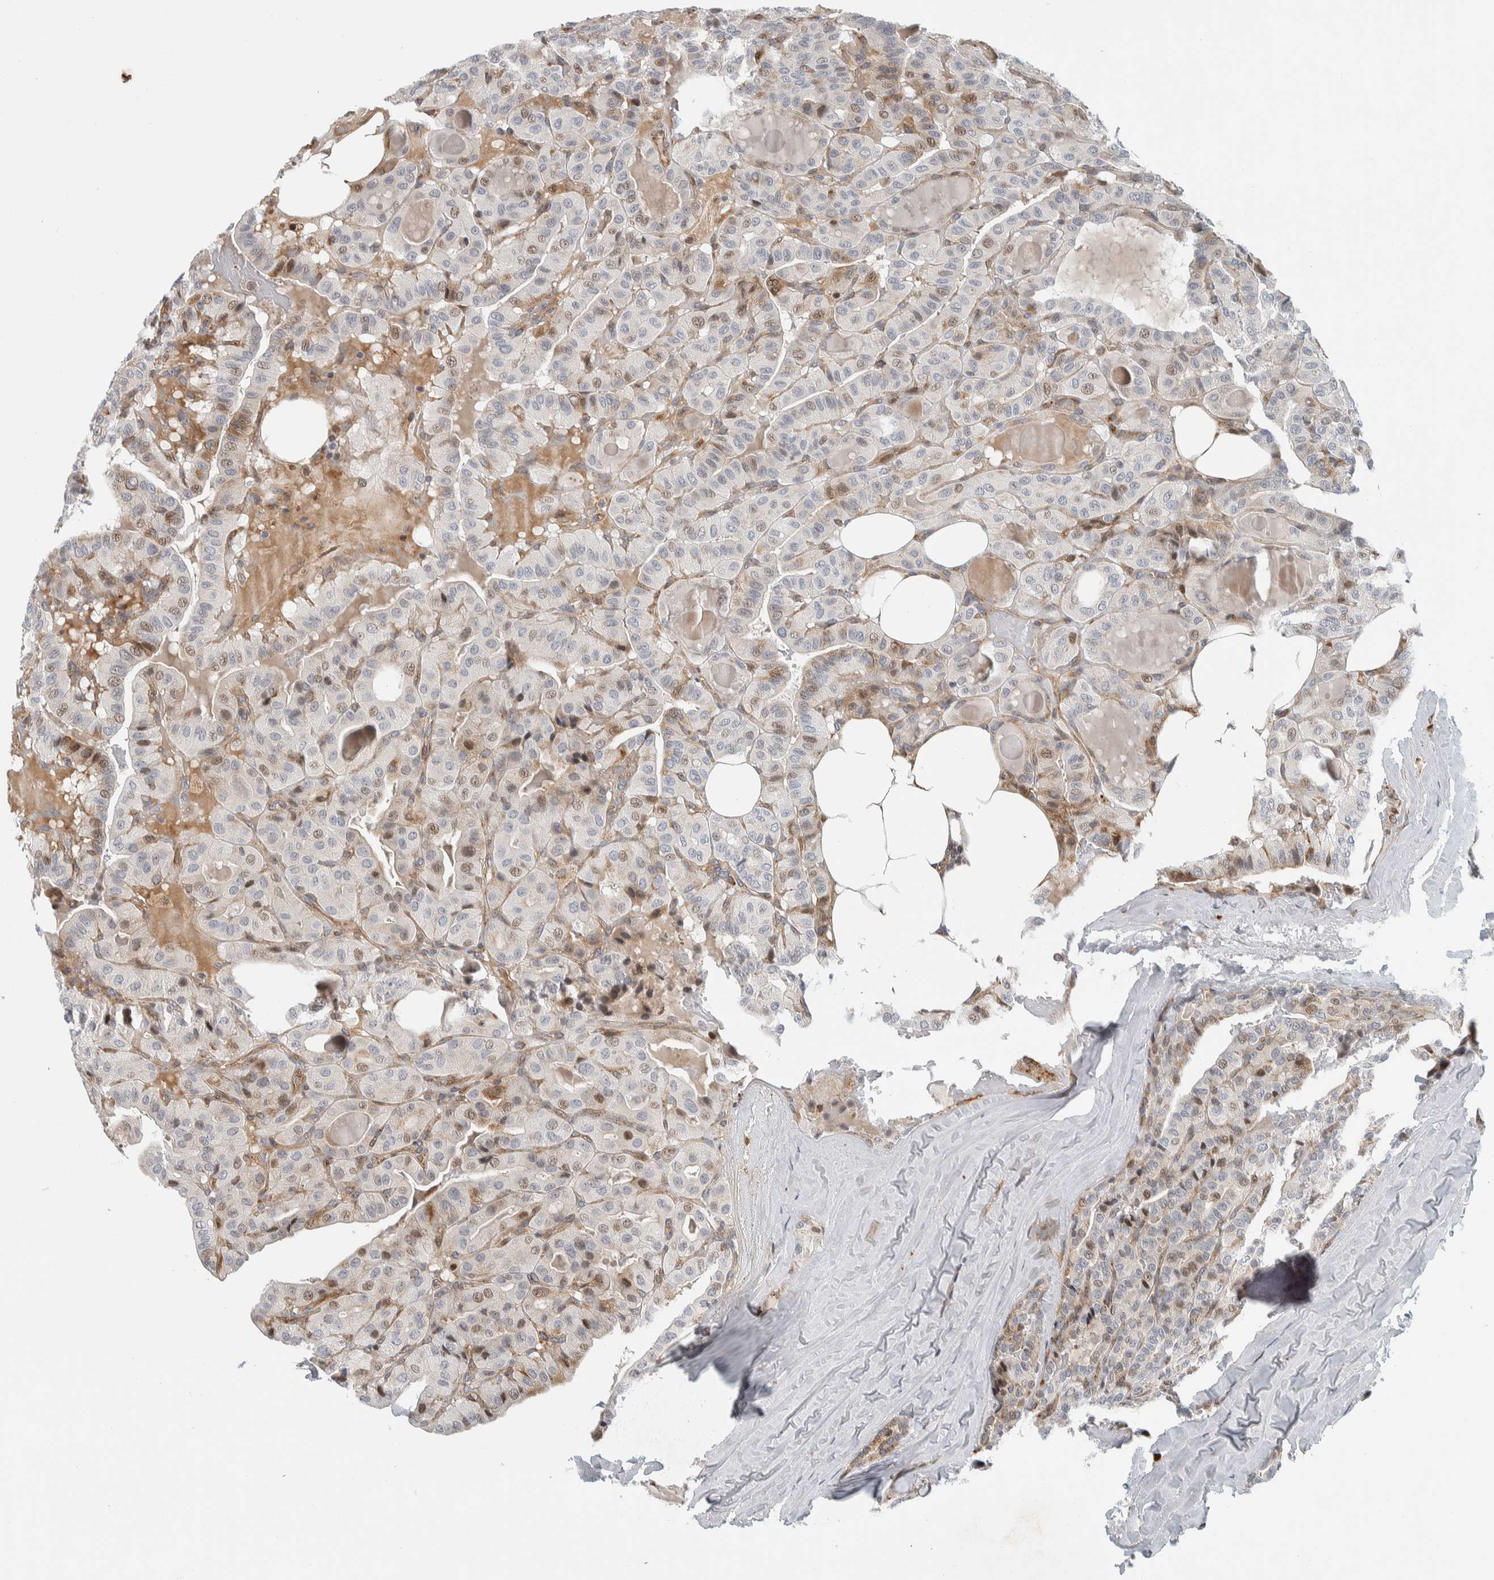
{"staining": {"intensity": "weak", "quantity": "25%-75%", "location": "cytoplasmic/membranous,nuclear"}, "tissue": "thyroid cancer", "cell_type": "Tumor cells", "image_type": "cancer", "snomed": [{"axis": "morphology", "description": "Papillary adenocarcinoma, NOS"}, {"axis": "topography", "description": "Thyroid gland"}], "caption": "Weak cytoplasmic/membranous and nuclear positivity is seen in approximately 25%-75% of tumor cells in thyroid papillary adenocarcinoma.", "gene": "AFP", "patient": {"sex": "male", "age": 77}}